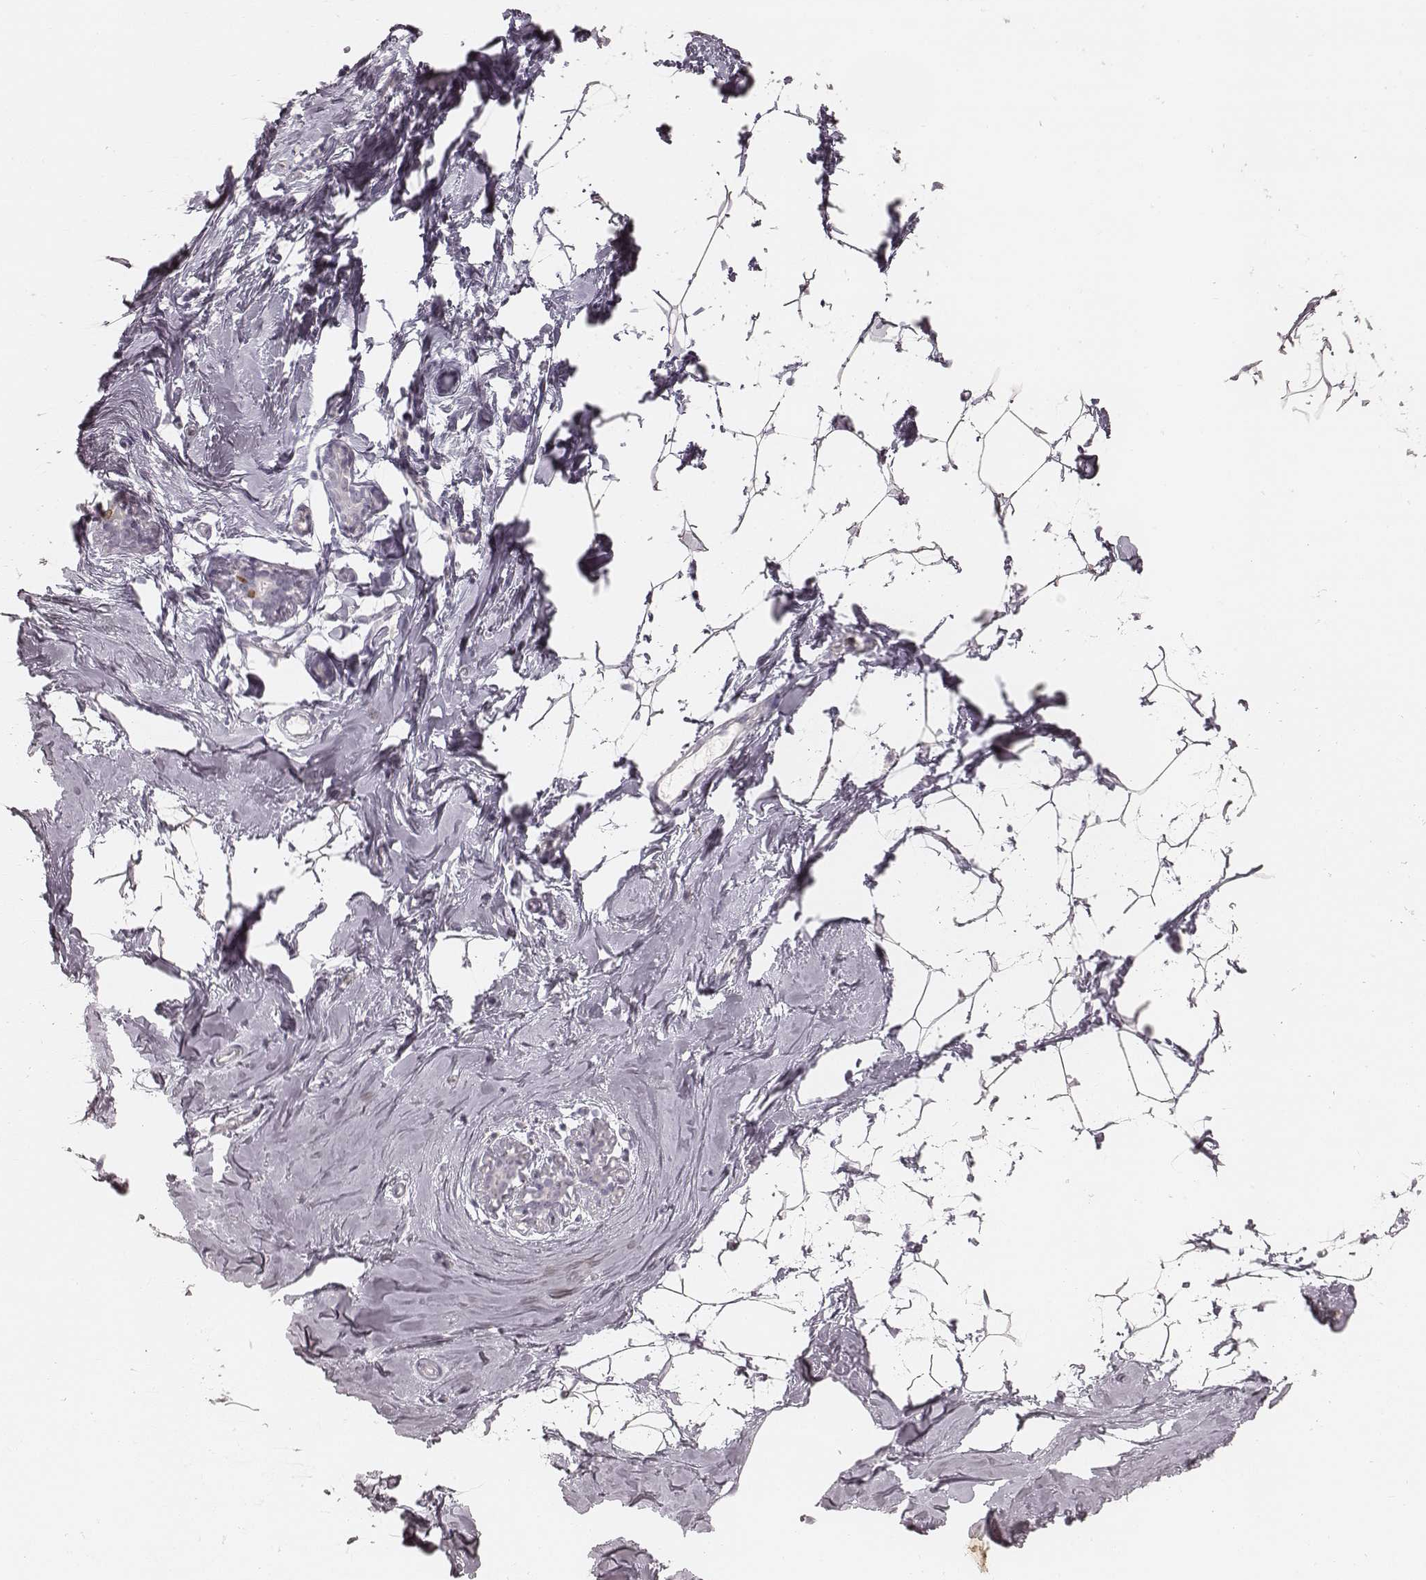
{"staining": {"intensity": "negative", "quantity": "none", "location": "none"}, "tissue": "breast", "cell_type": "Adipocytes", "image_type": "normal", "snomed": [{"axis": "morphology", "description": "Normal tissue, NOS"}, {"axis": "topography", "description": "Breast"}], "caption": "The micrograph exhibits no significant staining in adipocytes of breast.", "gene": "TEX37", "patient": {"sex": "female", "age": 32}}